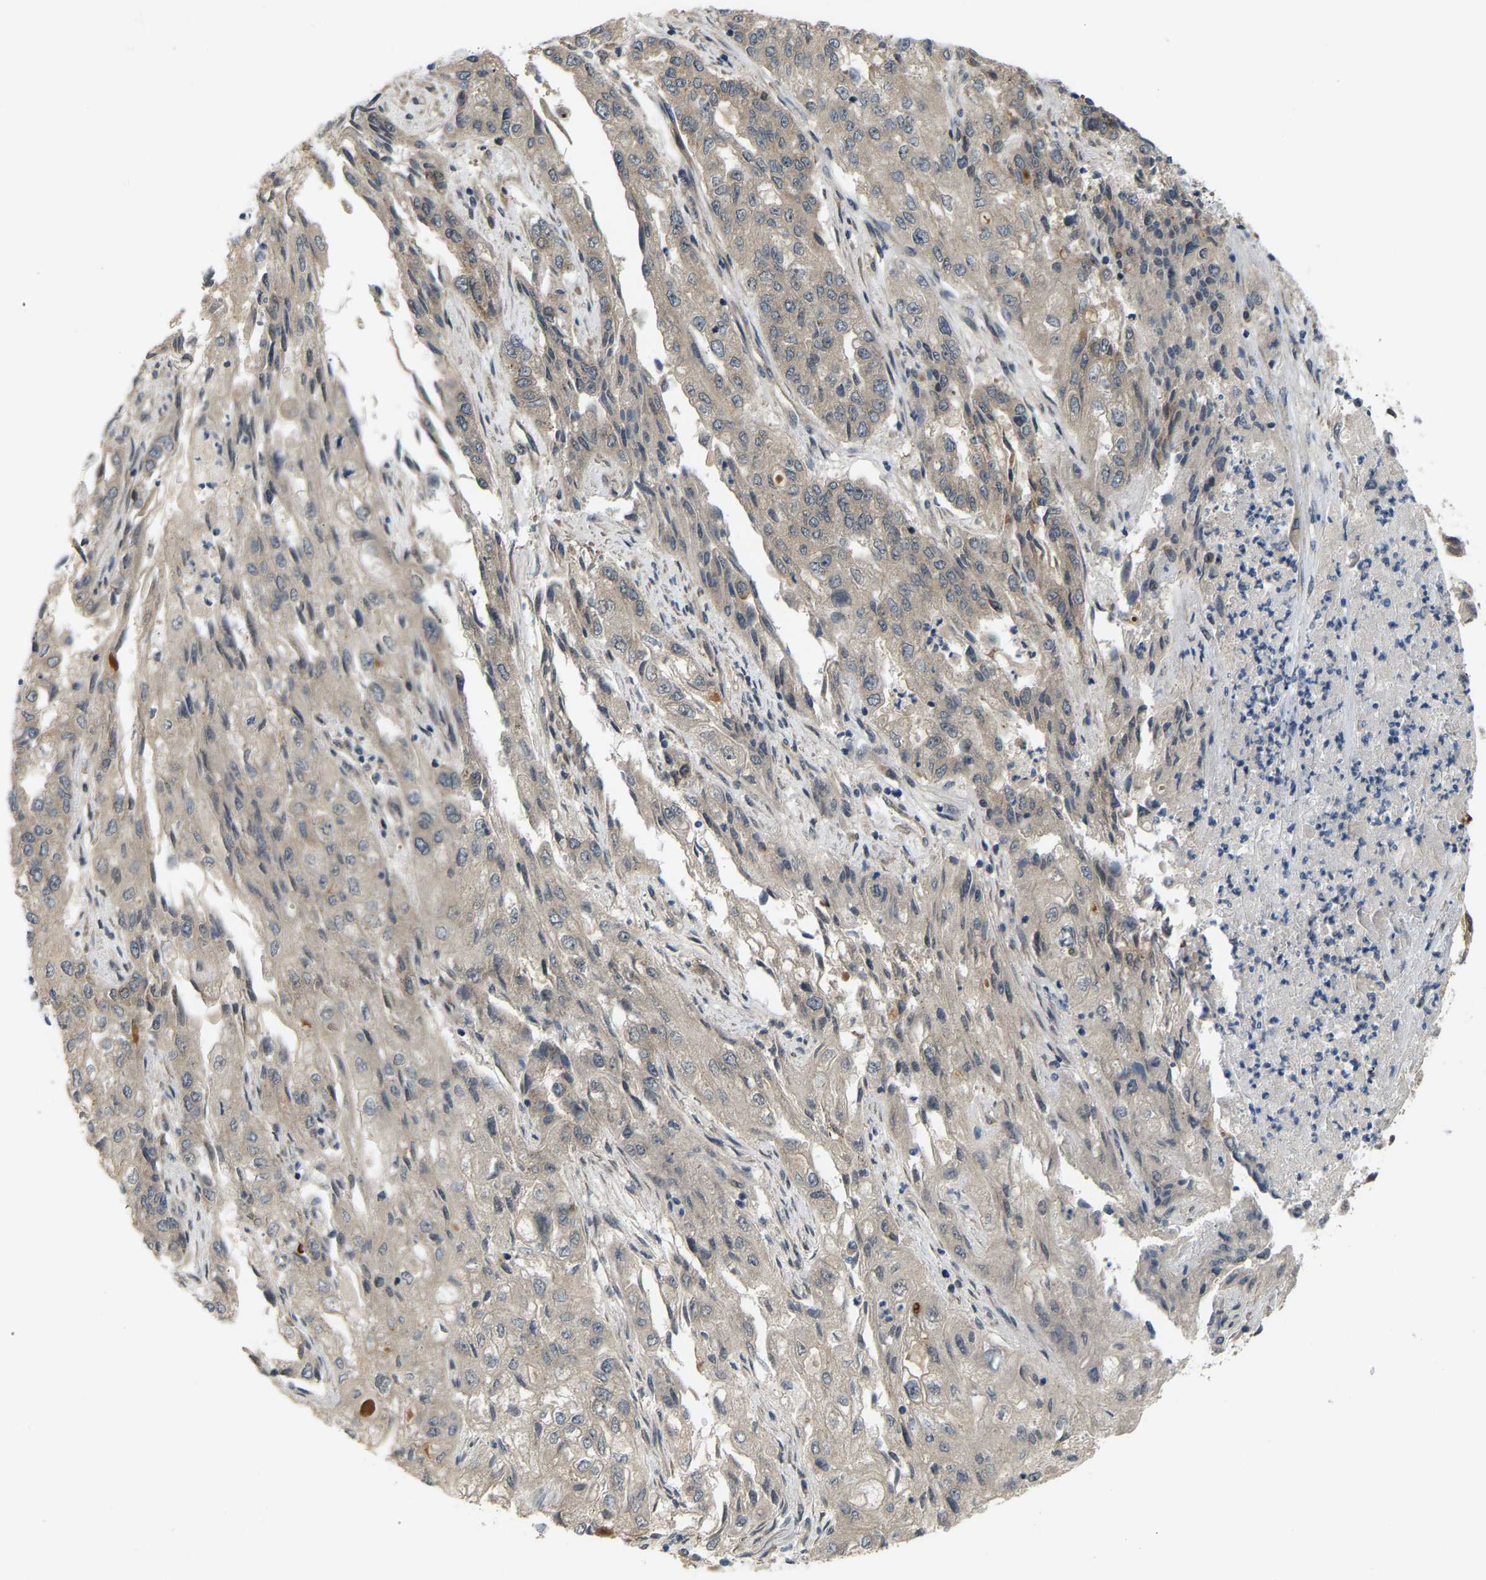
{"staining": {"intensity": "negative", "quantity": "none", "location": "none"}, "tissue": "endometrial cancer", "cell_type": "Tumor cells", "image_type": "cancer", "snomed": [{"axis": "morphology", "description": "Adenocarcinoma, NOS"}, {"axis": "topography", "description": "Endometrium"}], "caption": "This is a histopathology image of immunohistochemistry staining of adenocarcinoma (endometrial), which shows no positivity in tumor cells.", "gene": "CROT", "patient": {"sex": "female", "age": 49}}